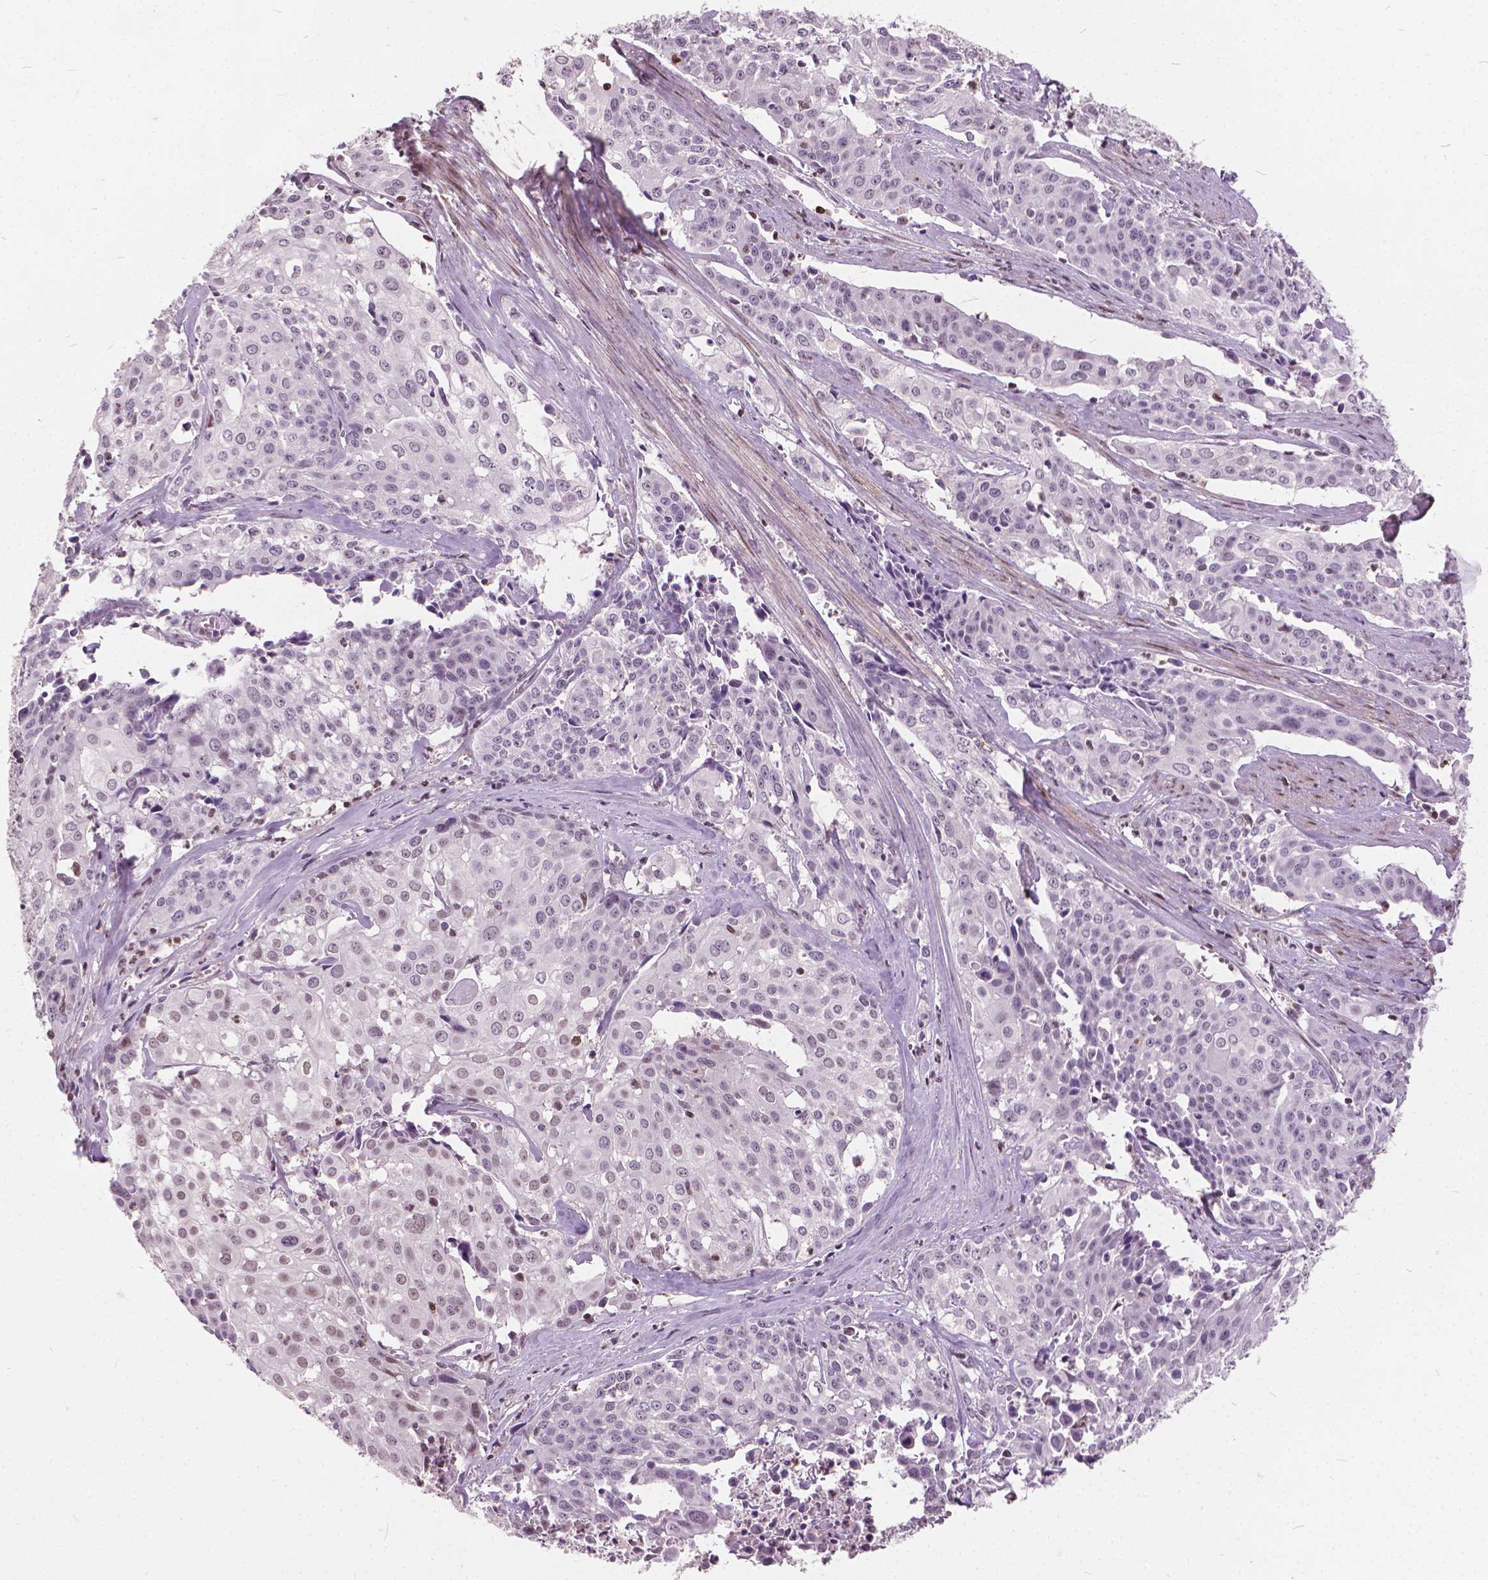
{"staining": {"intensity": "negative", "quantity": "none", "location": "none"}, "tissue": "cervical cancer", "cell_type": "Tumor cells", "image_type": "cancer", "snomed": [{"axis": "morphology", "description": "Squamous cell carcinoma, NOS"}, {"axis": "topography", "description": "Cervix"}], "caption": "This micrograph is of squamous cell carcinoma (cervical) stained with immunohistochemistry (IHC) to label a protein in brown with the nuclei are counter-stained blue. There is no positivity in tumor cells.", "gene": "STAT5B", "patient": {"sex": "female", "age": 39}}